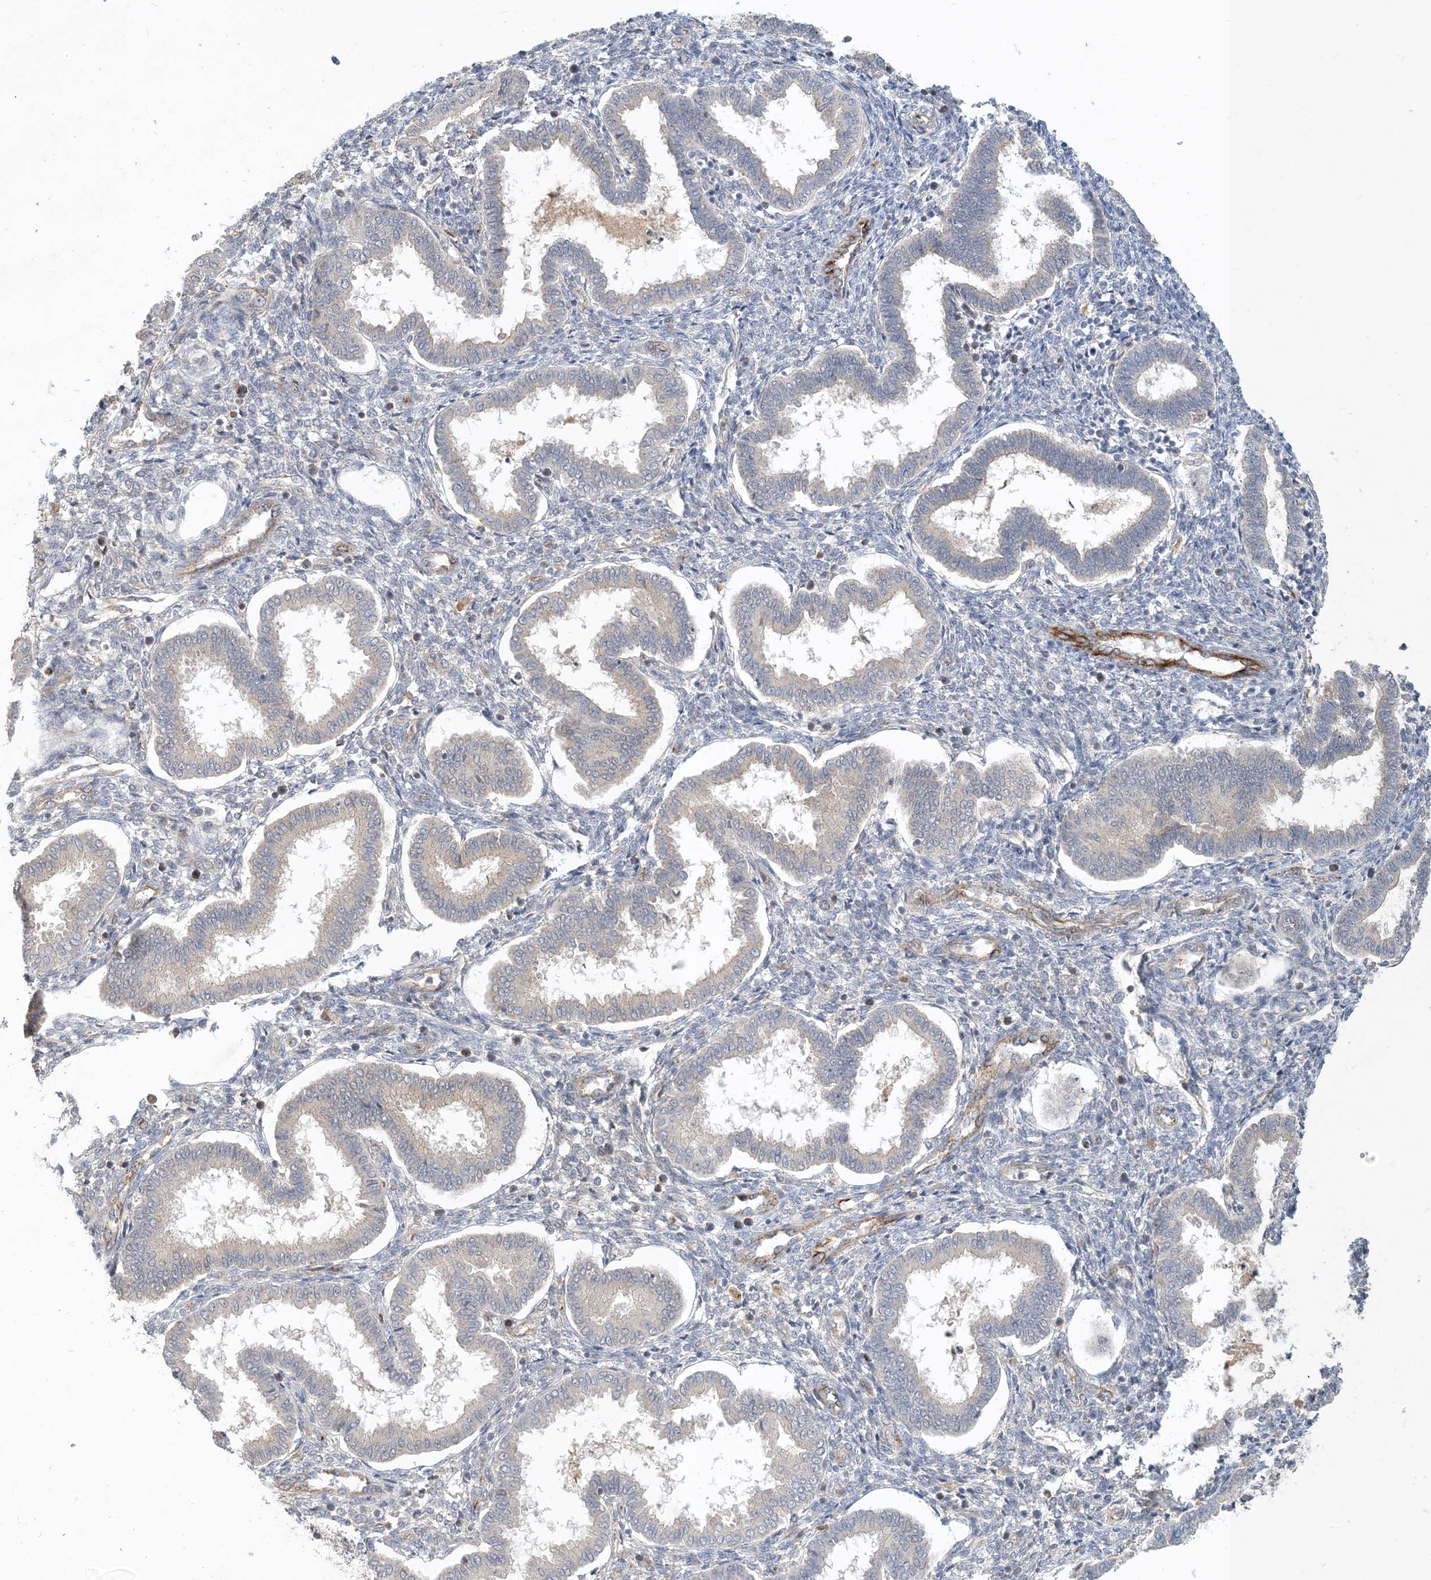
{"staining": {"intensity": "moderate", "quantity": "<25%", "location": "cytoplasmic/membranous"}, "tissue": "endometrium", "cell_type": "Cells in endometrial stroma", "image_type": "normal", "snomed": [{"axis": "morphology", "description": "Normal tissue, NOS"}, {"axis": "topography", "description": "Endometrium"}], "caption": "Endometrium stained with DAB immunohistochemistry (IHC) shows low levels of moderate cytoplasmic/membranous positivity in about <25% of cells in endometrial stroma.", "gene": "ZBTB3", "patient": {"sex": "female", "age": 24}}